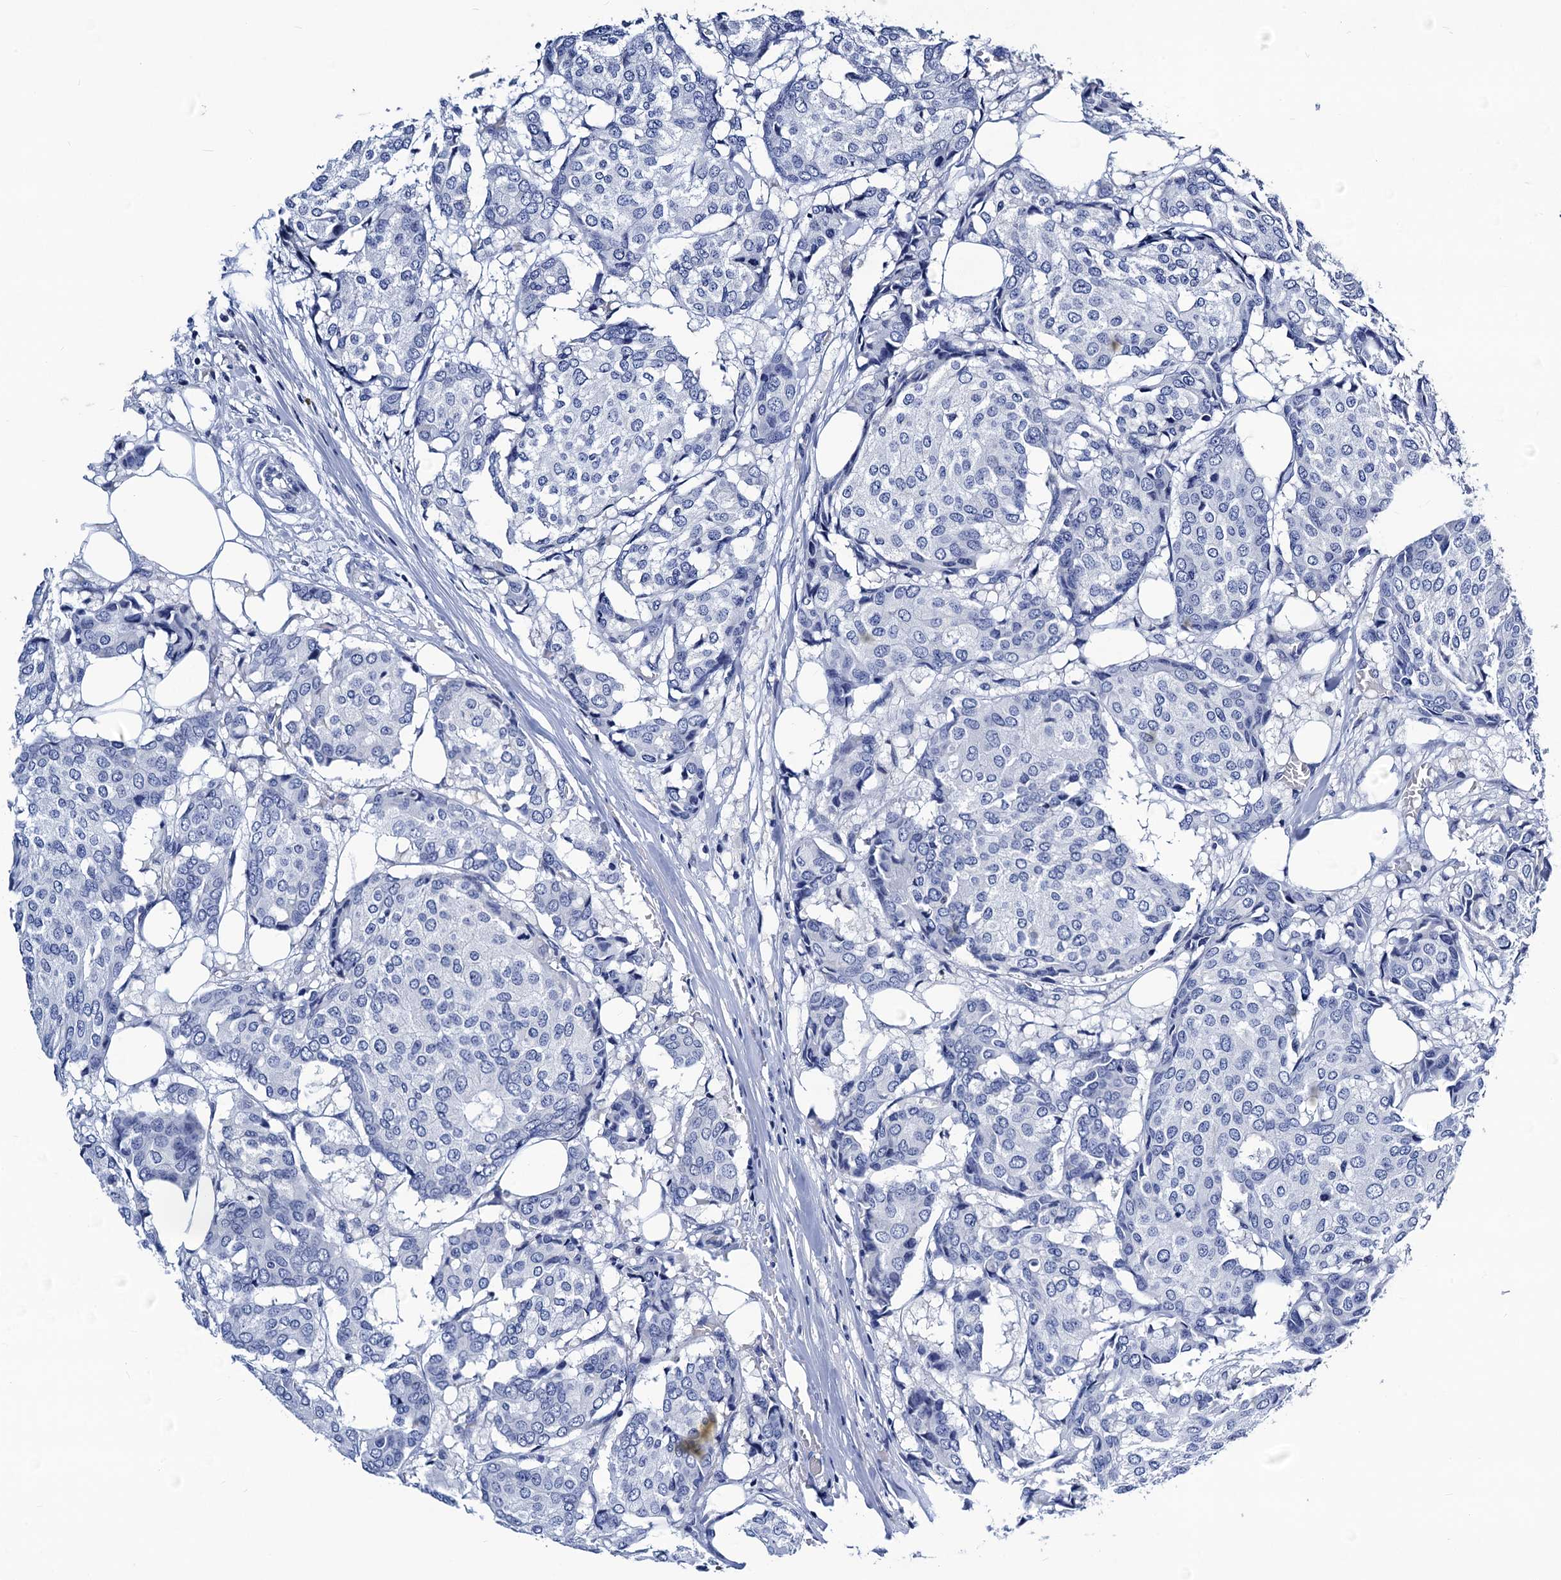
{"staining": {"intensity": "negative", "quantity": "none", "location": "none"}, "tissue": "breast cancer", "cell_type": "Tumor cells", "image_type": "cancer", "snomed": [{"axis": "morphology", "description": "Duct carcinoma"}, {"axis": "topography", "description": "Breast"}], "caption": "Breast cancer (infiltrating ductal carcinoma) was stained to show a protein in brown. There is no significant expression in tumor cells.", "gene": "LRRC30", "patient": {"sex": "female", "age": 75}}